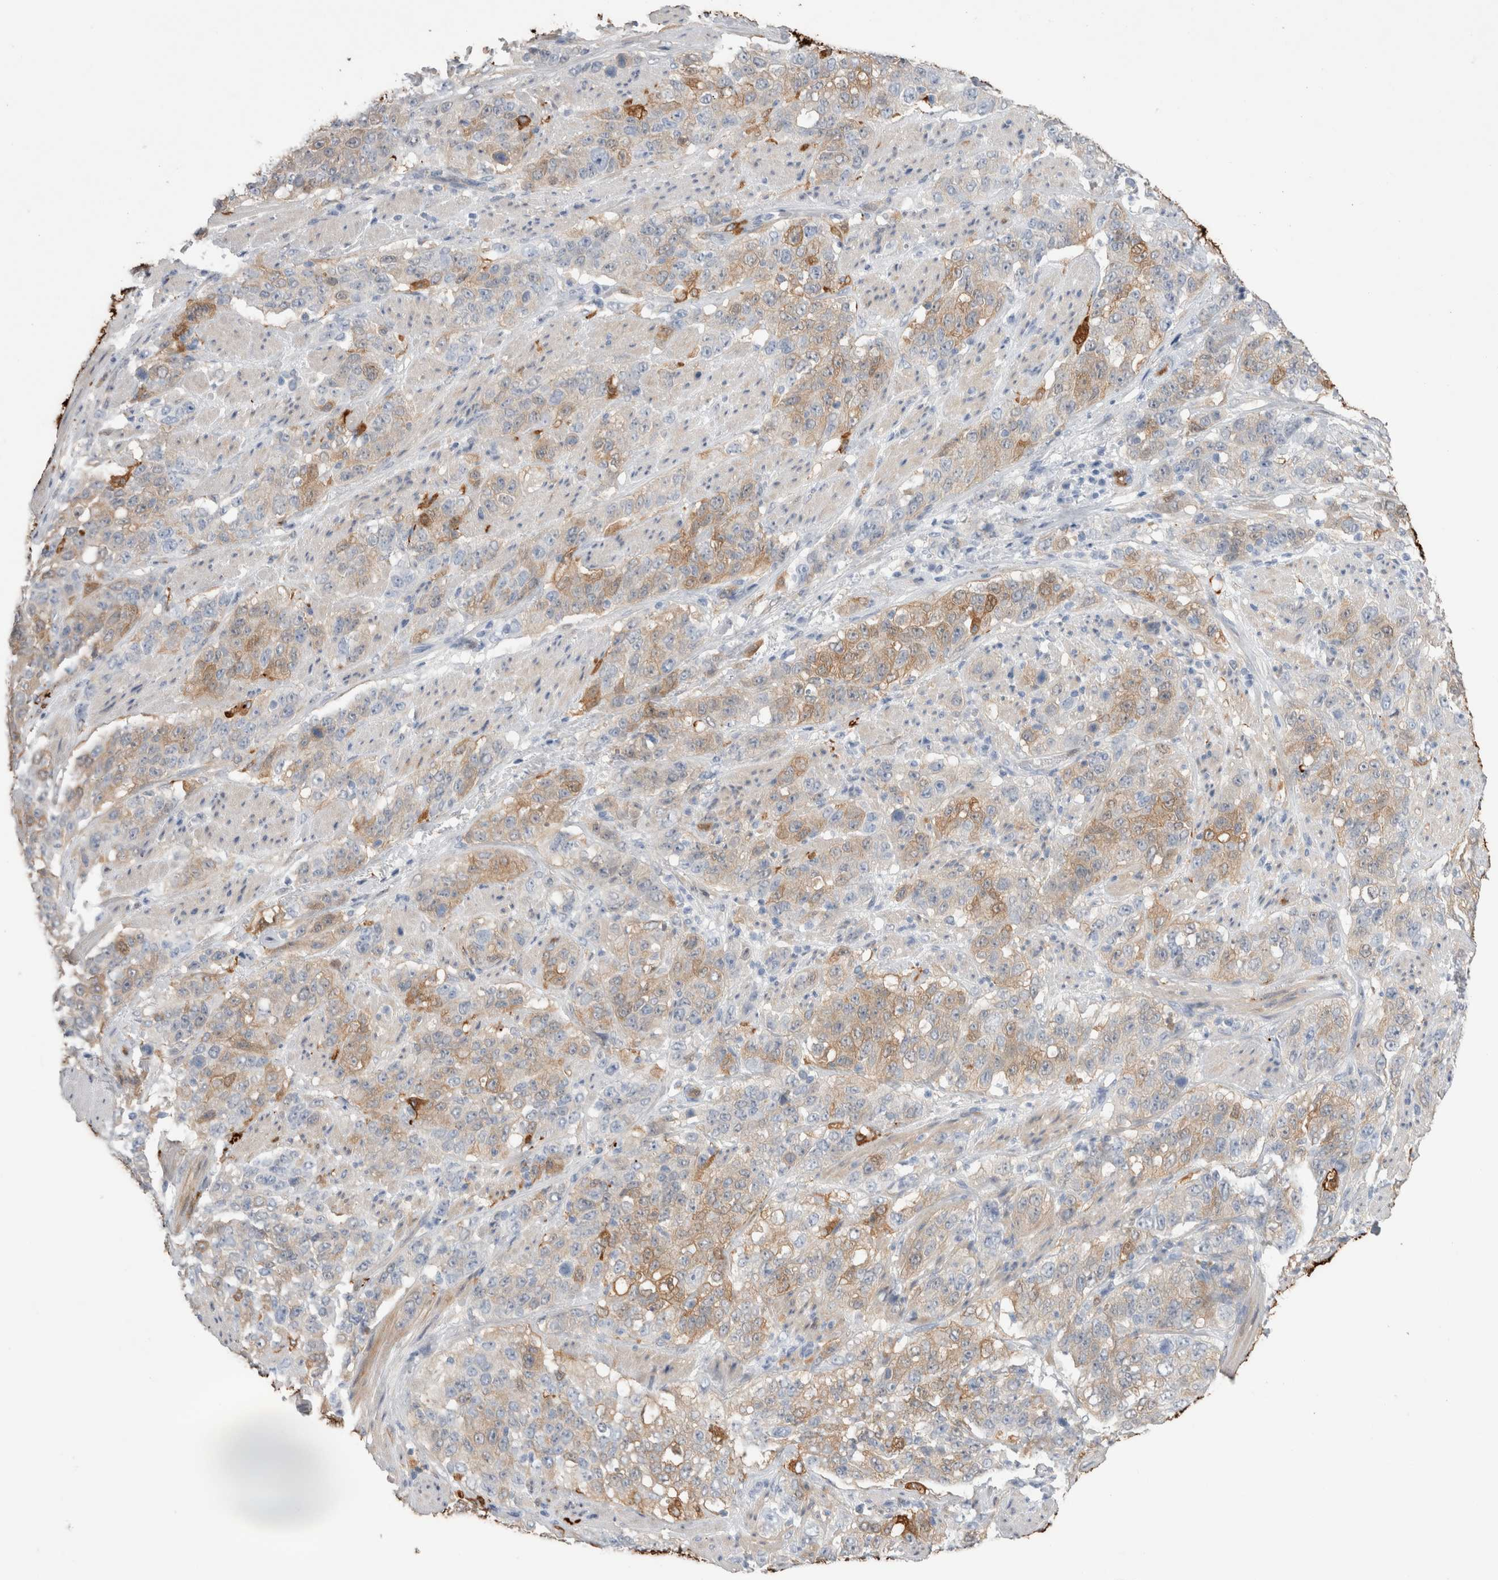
{"staining": {"intensity": "moderate", "quantity": "<25%", "location": "cytoplasmic/membranous"}, "tissue": "stomach cancer", "cell_type": "Tumor cells", "image_type": "cancer", "snomed": [{"axis": "morphology", "description": "Adenocarcinoma, NOS"}, {"axis": "topography", "description": "Stomach"}], "caption": "Immunohistochemical staining of stomach cancer (adenocarcinoma) demonstrates moderate cytoplasmic/membranous protein expression in approximately <25% of tumor cells.", "gene": "NAPEPLD", "patient": {"sex": "male", "age": 48}}